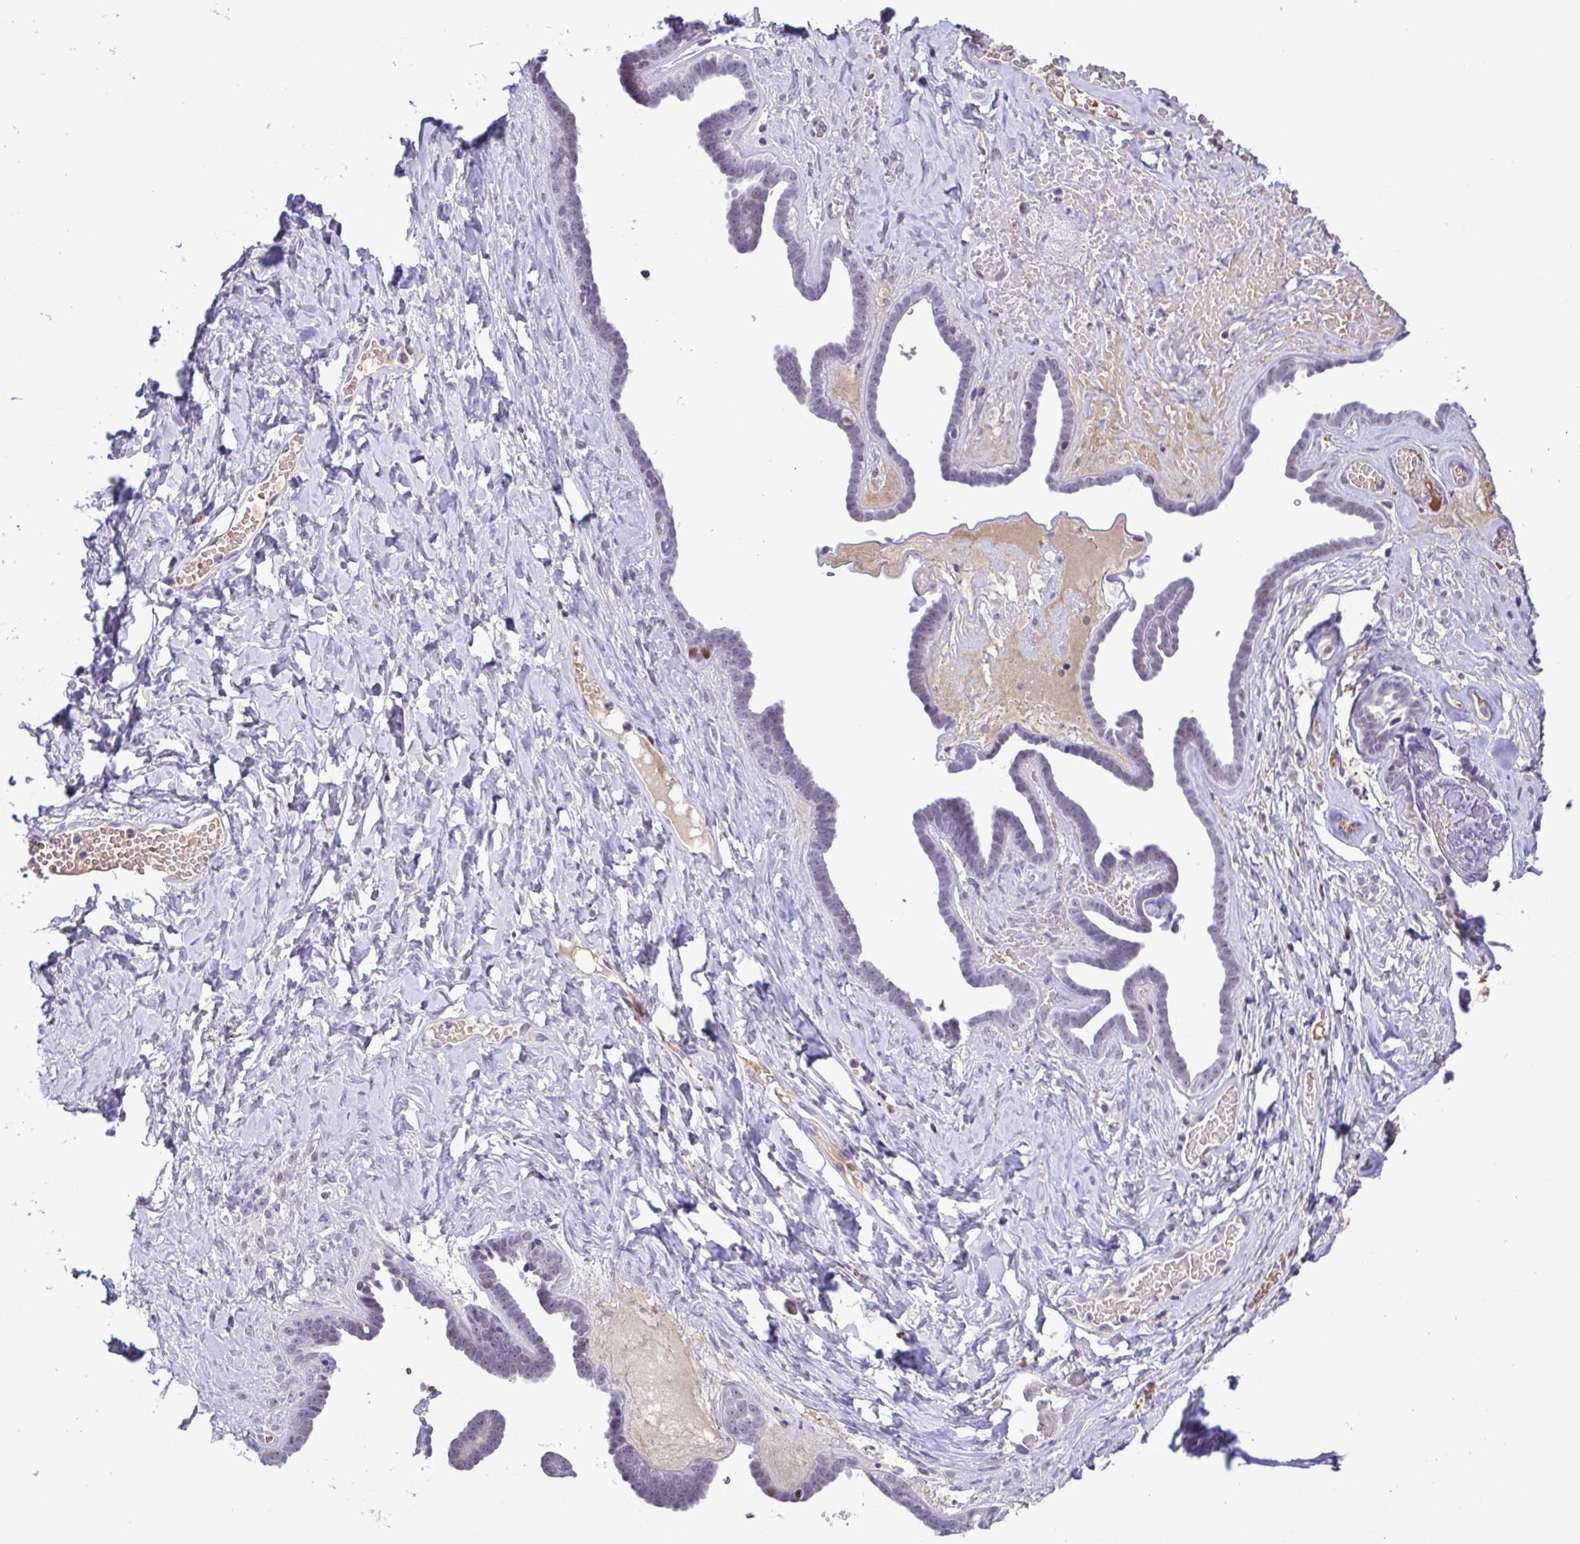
{"staining": {"intensity": "moderate", "quantity": "25%-75%", "location": "nuclear"}, "tissue": "ovarian cancer", "cell_type": "Tumor cells", "image_type": "cancer", "snomed": [{"axis": "morphology", "description": "Cystadenocarcinoma, serous, NOS"}, {"axis": "topography", "description": "Ovary"}], "caption": "IHC photomicrograph of ovarian cancer (serous cystadenocarcinoma) stained for a protein (brown), which shows medium levels of moderate nuclear positivity in about 25%-75% of tumor cells.", "gene": "TIPIN", "patient": {"sex": "female", "age": 71}}